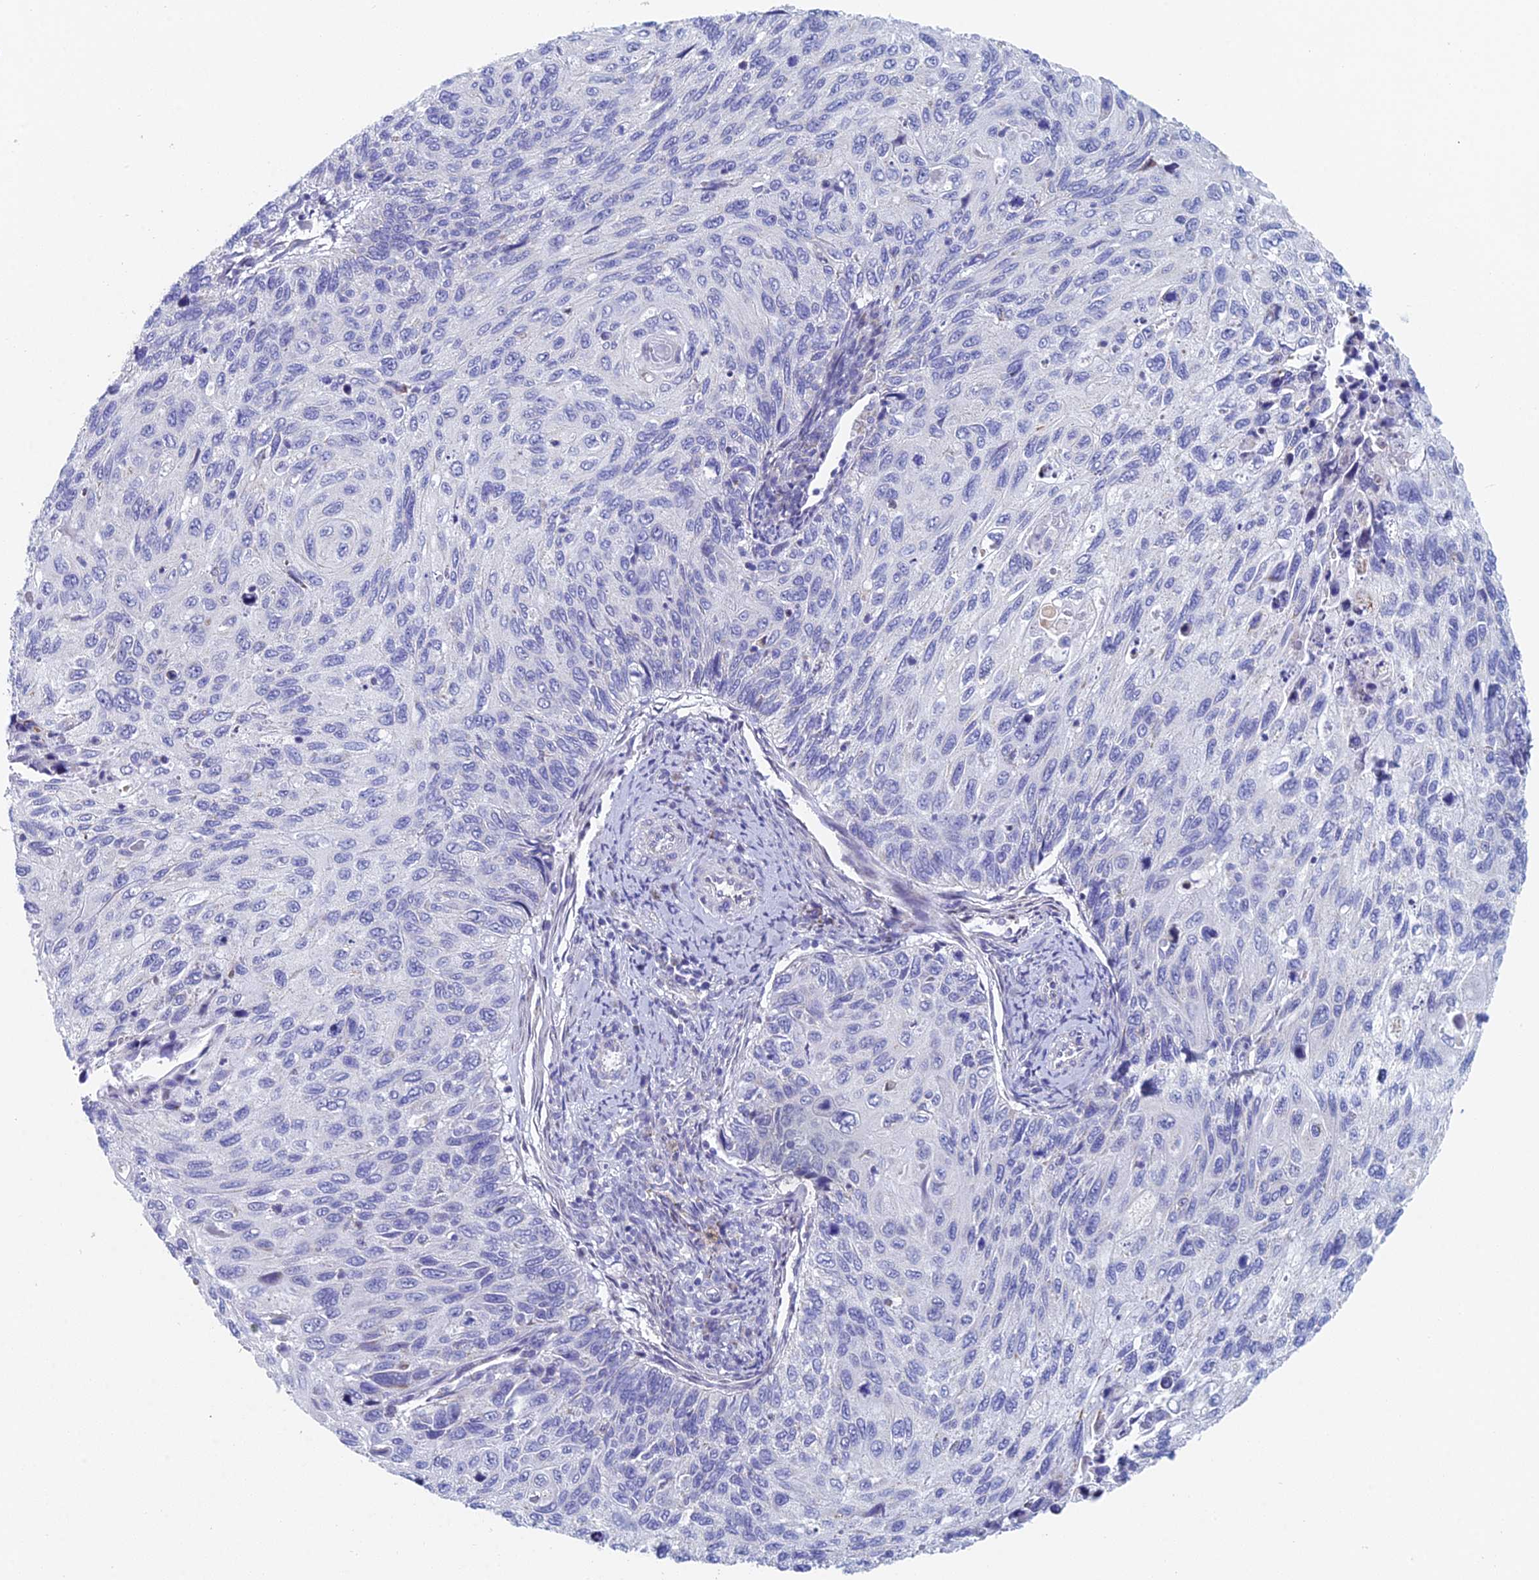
{"staining": {"intensity": "negative", "quantity": "none", "location": "none"}, "tissue": "cervical cancer", "cell_type": "Tumor cells", "image_type": "cancer", "snomed": [{"axis": "morphology", "description": "Squamous cell carcinoma, NOS"}, {"axis": "topography", "description": "Cervix"}], "caption": "Immunohistochemical staining of squamous cell carcinoma (cervical) exhibits no significant staining in tumor cells.", "gene": "ACSM1", "patient": {"sex": "female", "age": 70}}